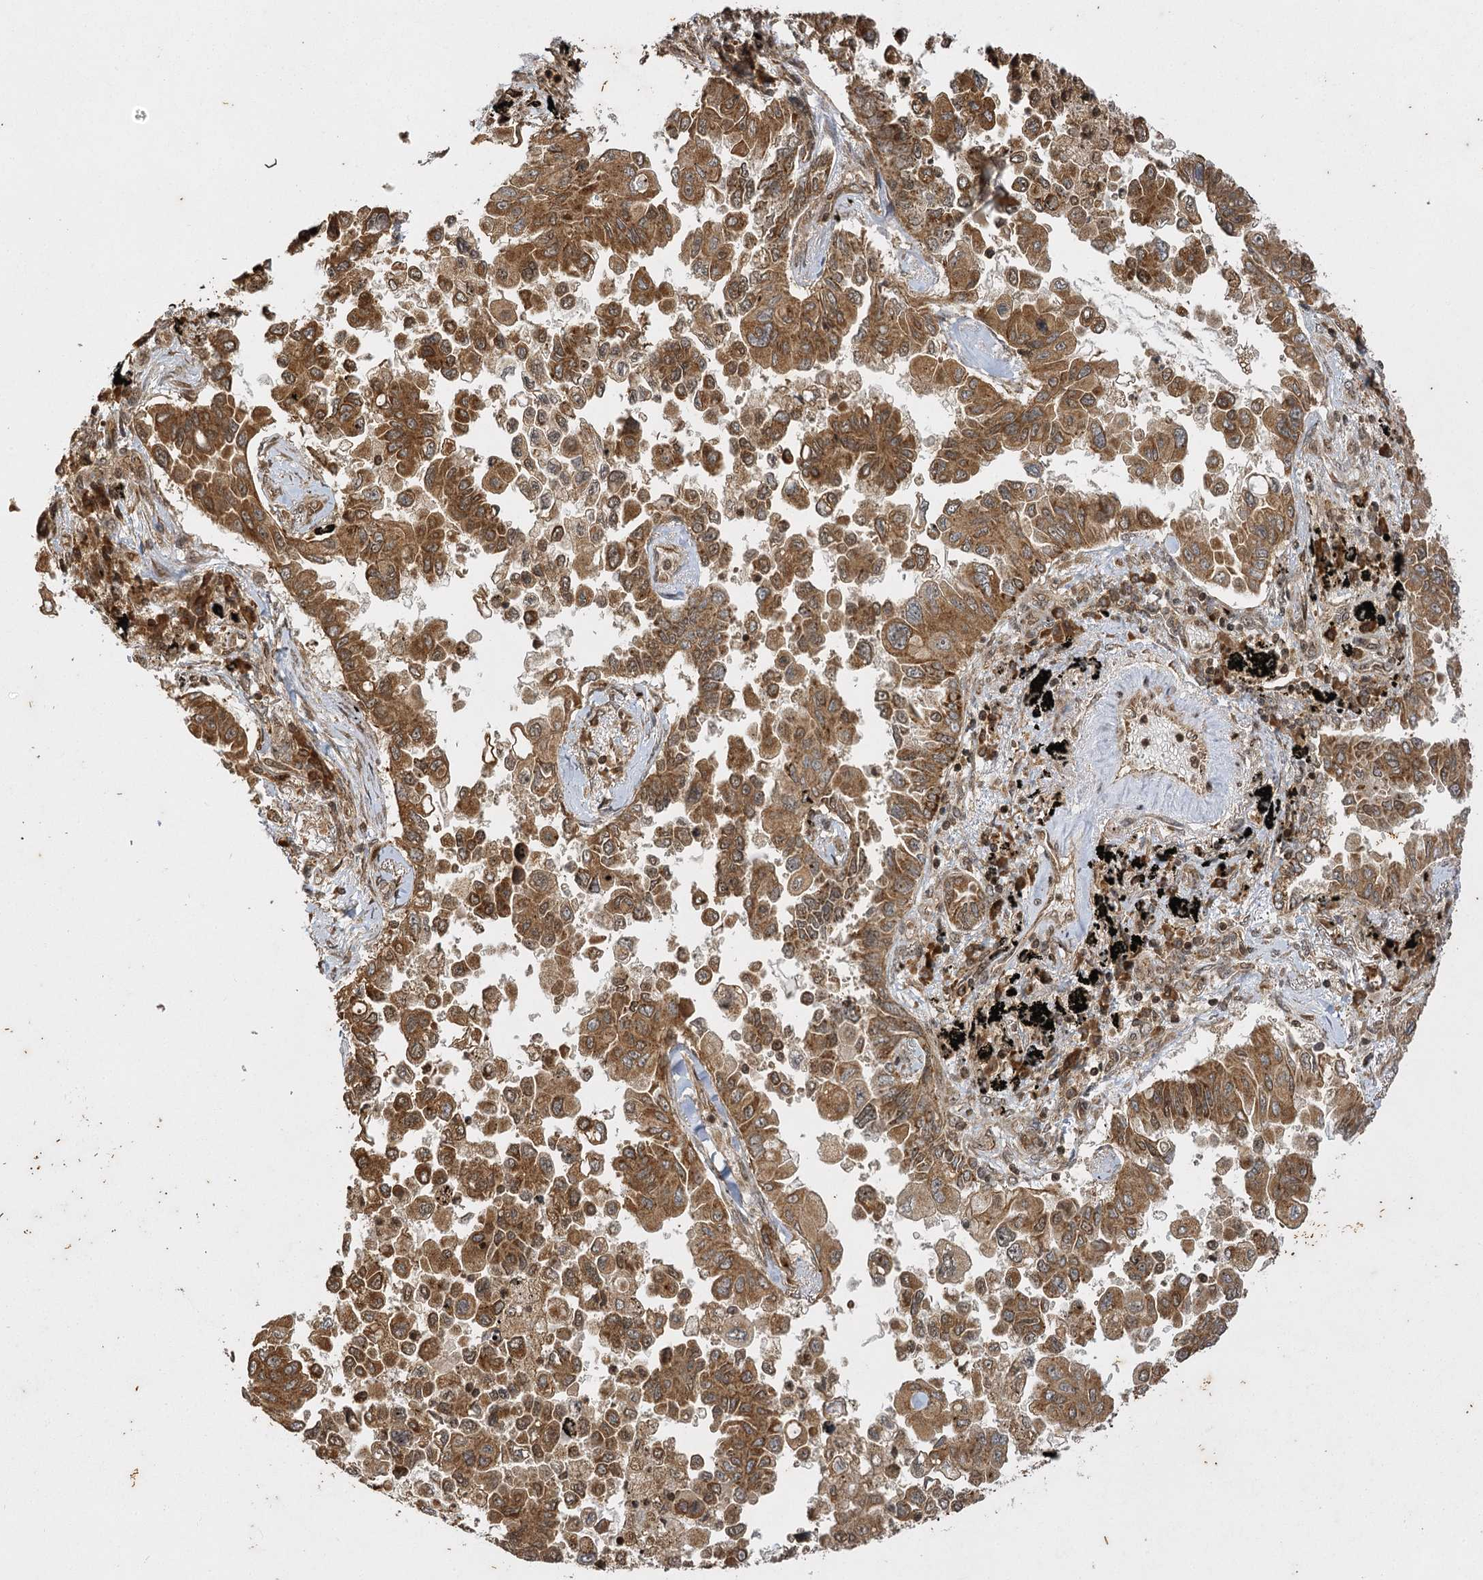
{"staining": {"intensity": "strong", "quantity": ">75%", "location": "cytoplasmic/membranous"}, "tissue": "lung cancer", "cell_type": "Tumor cells", "image_type": "cancer", "snomed": [{"axis": "morphology", "description": "Adenocarcinoma, NOS"}, {"axis": "topography", "description": "Lung"}], "caption": "IHC (DAB) staining of human adenocarcinoma (lung) shows strong cytoplasmic/membranous protein expression in about >75% of tumor cells.", "gene": "IL11RA", "patient": {"sex": "female", "age": 67}}